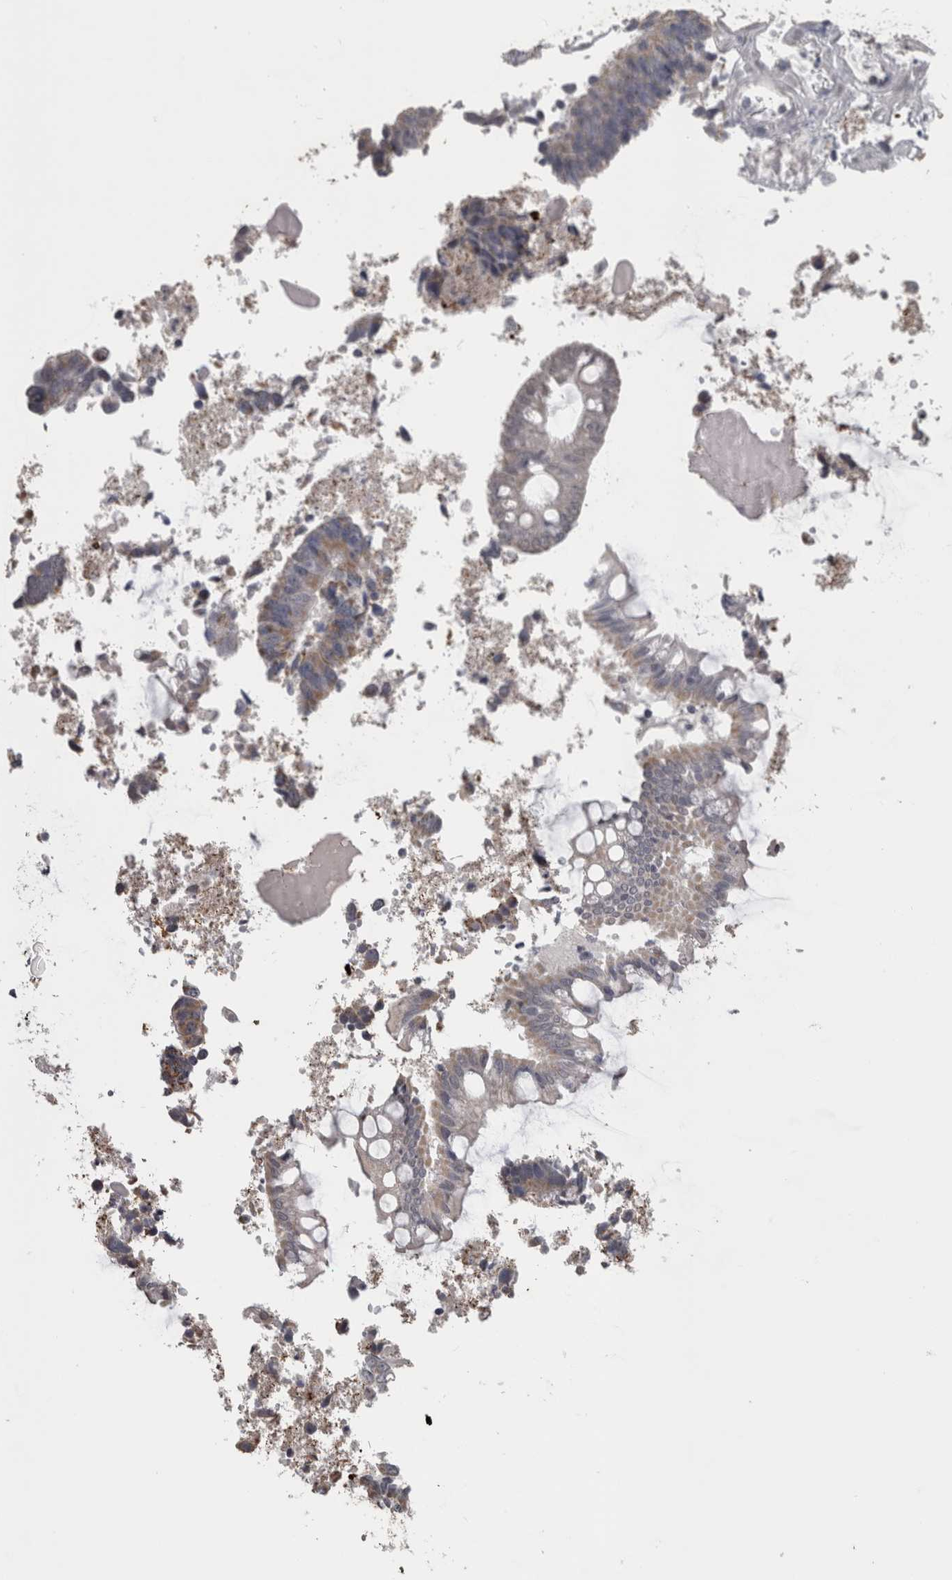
{"staining": {"intensity": "weak", "quantity": "<25%", "location": "cytoplasmic/membranous"}, "tissue": "colorectal cancer", "cell_type": "Tumor cells", "image_type": "cancer", "snomed": [{"axis": "morphology", "description": "Adenocarcinoma, NOS"}, {"axis": "topography", "description": "Rectum"}], "caption": "The micrograph exhibits no significant expression in tumor cells of adenocarcinoma (colorectal).", "gene": "OR2K2", "patient": {"sex": "male", "age": 84}}